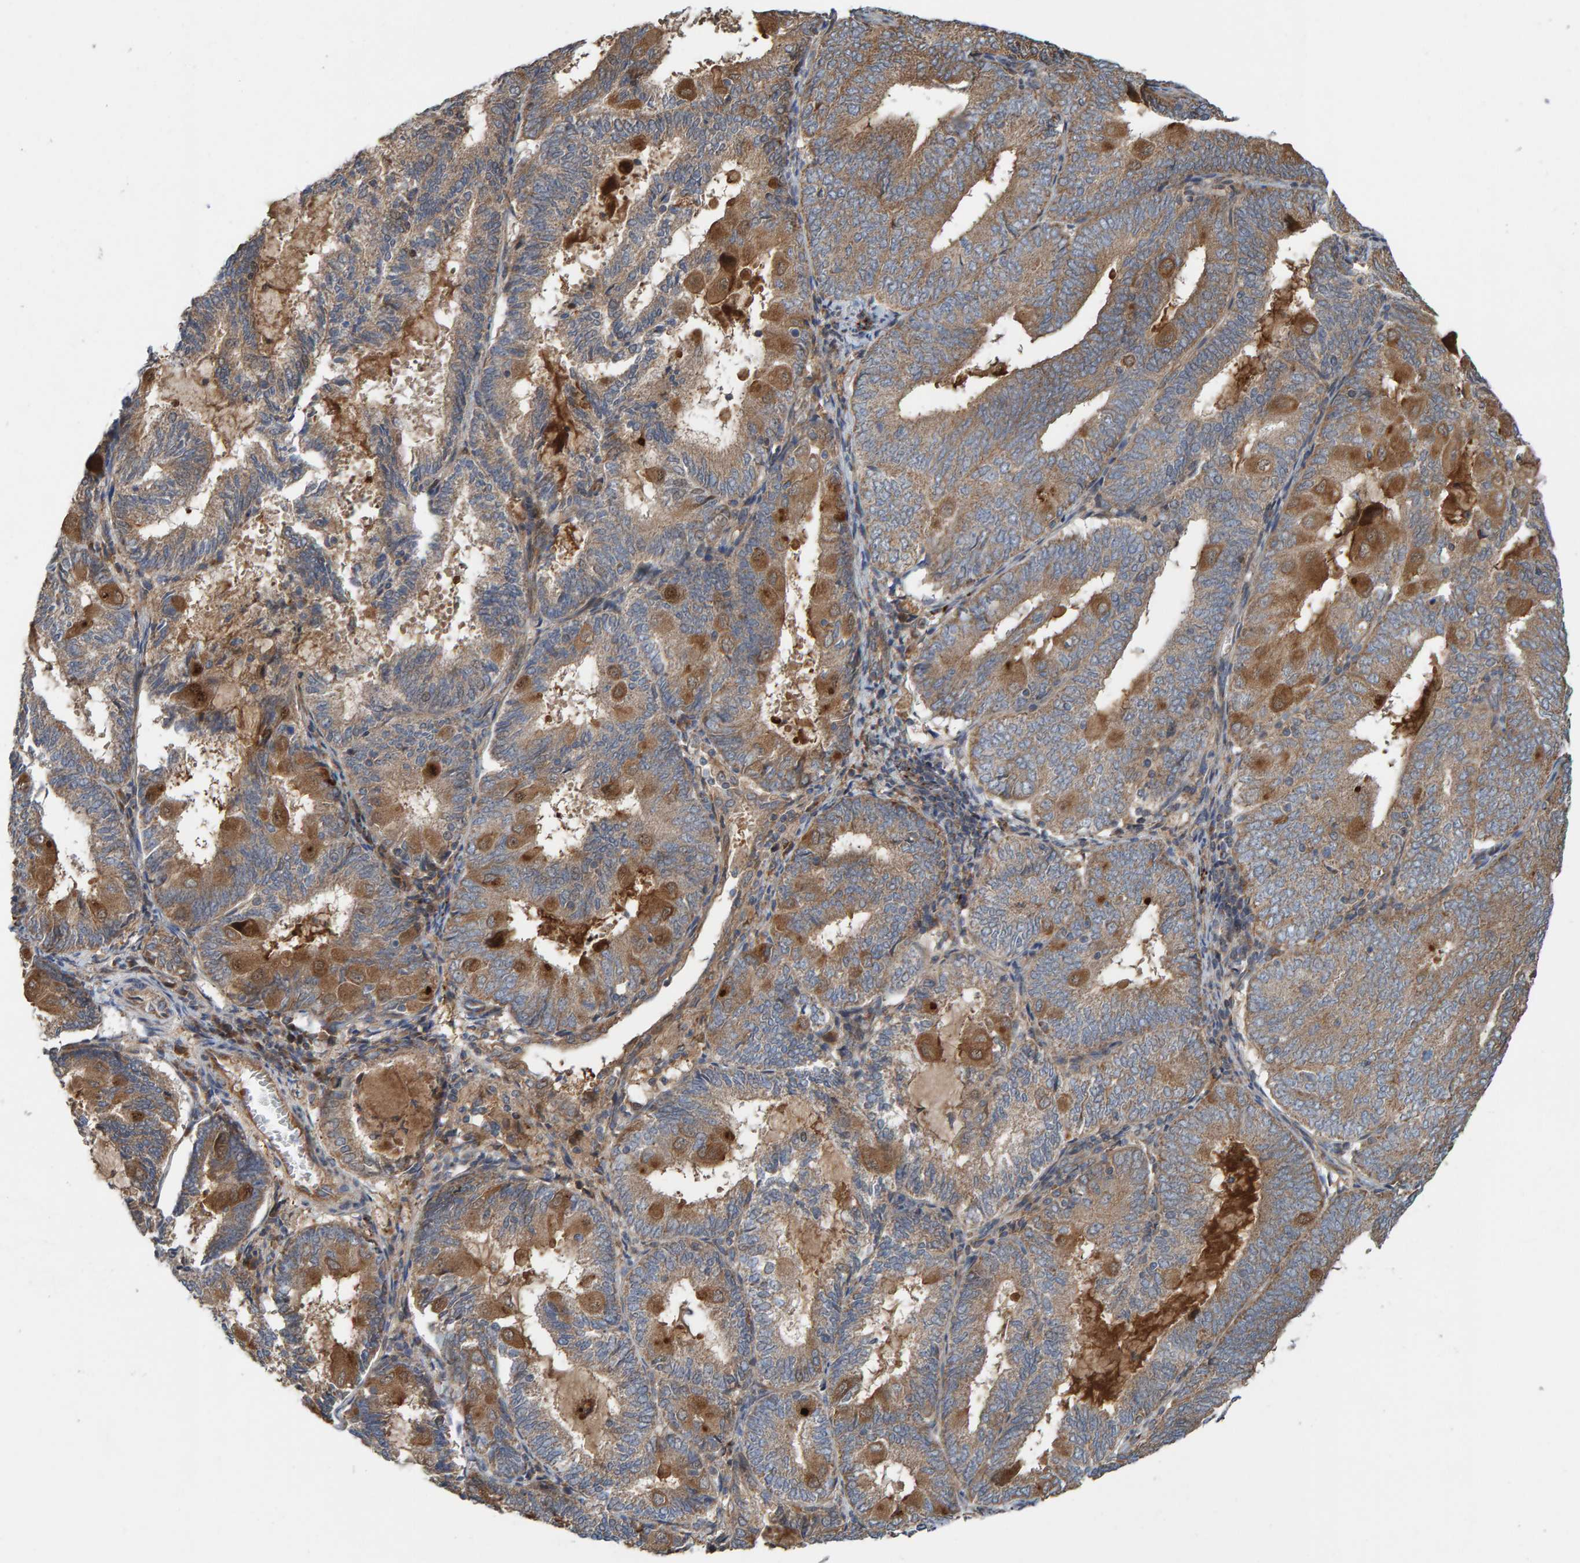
{"staining": {"intensity": "moderate", "quantity": "25%-75%", "location": "cytoplasmic/membranous"}, "tissue": "endometrial cancer", "cell_type": "Tumor cells", "image_type": "cancer", "snomed": [{"axis": "morphology", "description": "Adenocarcinoma, NOS"}, {"axis": "topography", "description": "Endometrium"}], "caption": "Protein expression by immunohistochemistry demonstrates moderate cytoplasmic/membranous expression in about 25%-75% of tumor cells in endometrial cancer.", "gene": "KIAA0753", "patient": {"sex": "female", "age": 81}}